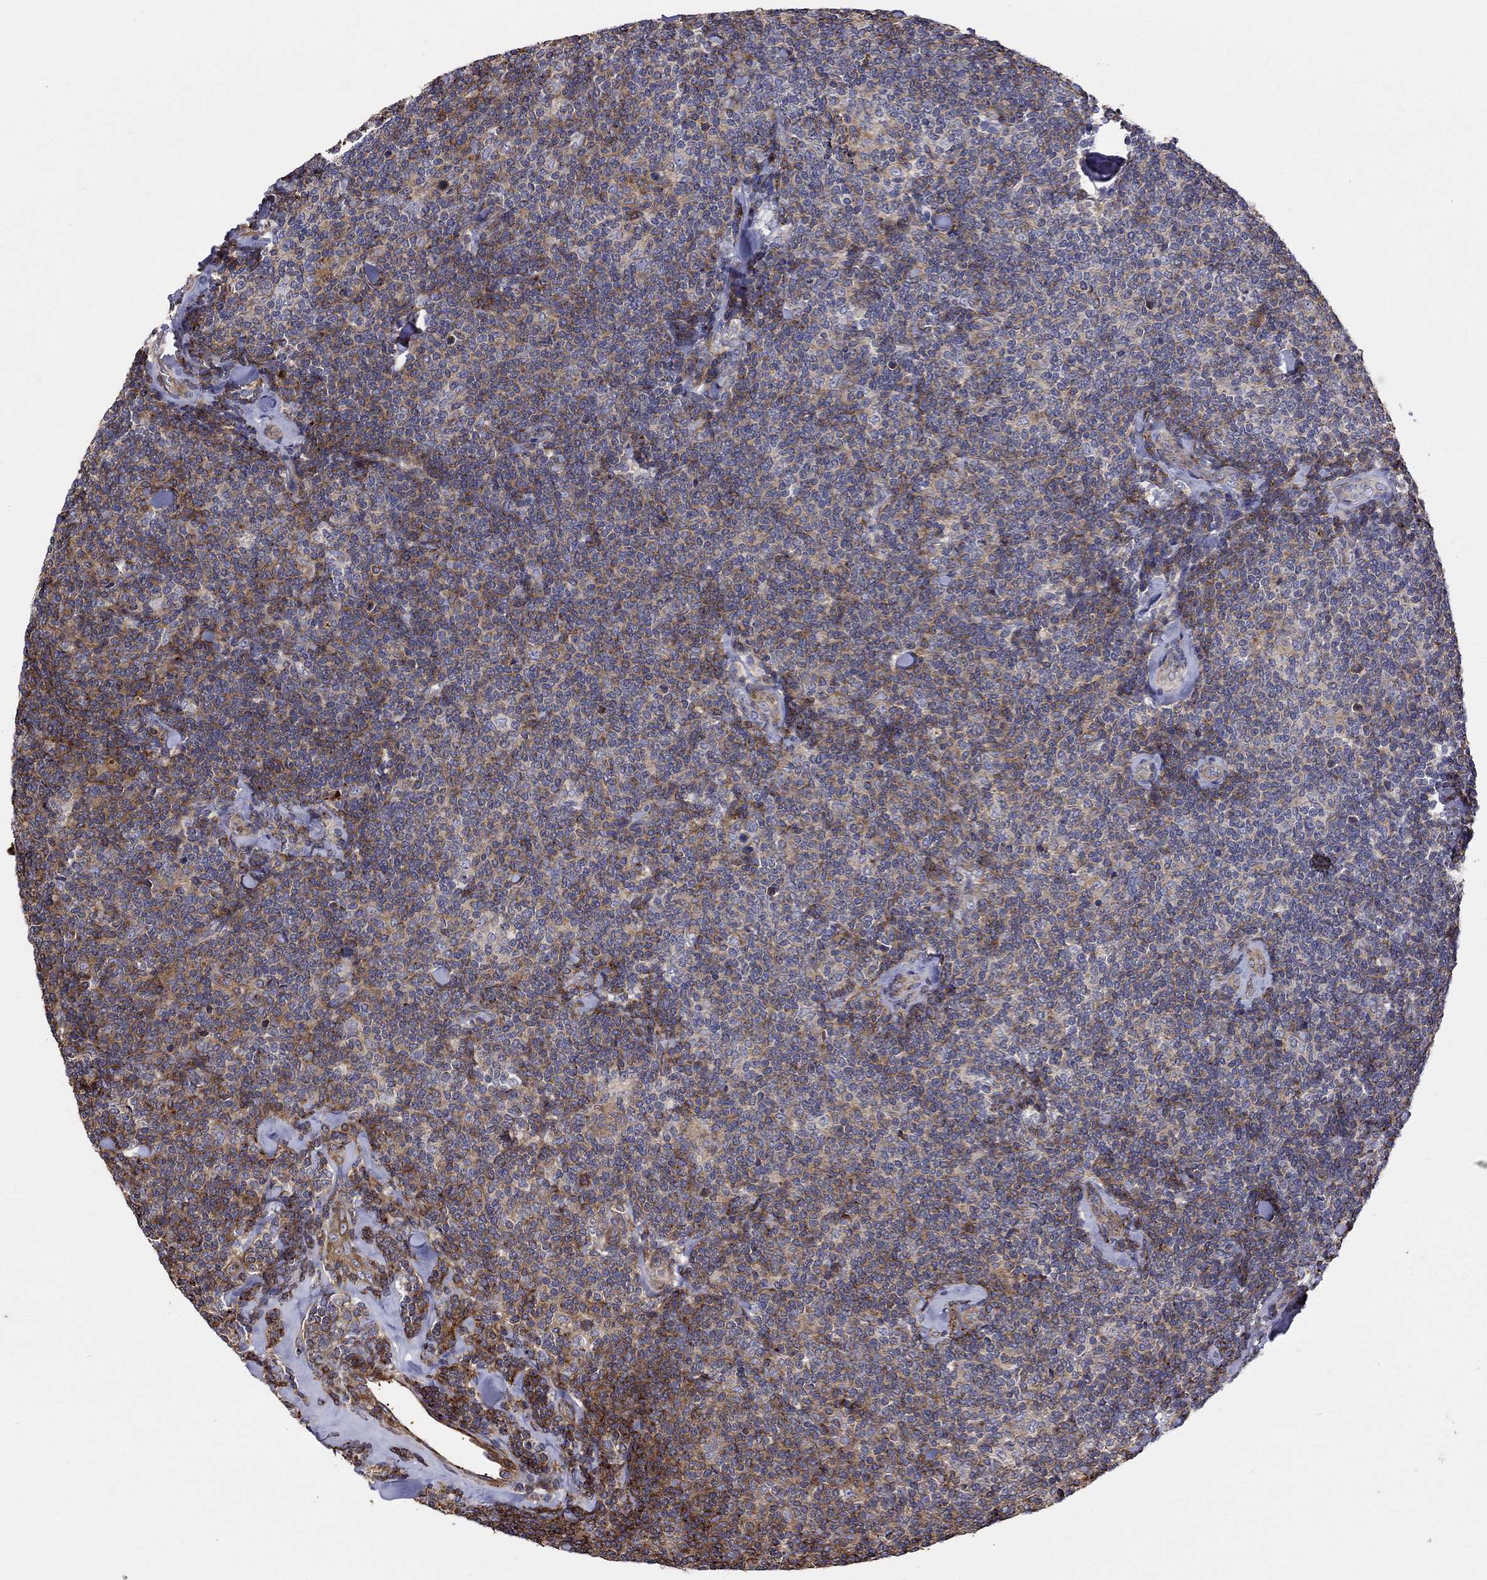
{"staining": {"intensity": "moderate", "quantity": "25%-75%", "location": "cytoplasmic/membranous"}, "tissue": "lymphoma", "cell_type": "Tumor cells", "image_type": "cancer", "snomed": [{"axis": "morphology", "description": "Malignant lymphoma, non-Hodgkin's type, Low grade"}, {"axis": "topography", "description": "Lymph node"}], "caption": "Immunohistochemistry (IHC) photomicrograph of malignant lymphoma, non-Hodgkin's type (low-grade) stained for a protein (brown), which reveals medium levels of moderate cytoplasmic/membranous expression in about 25%-75% of tumor cells.", "gene": "NPHP1", "patient": {"sex": "female", "age": 56}}